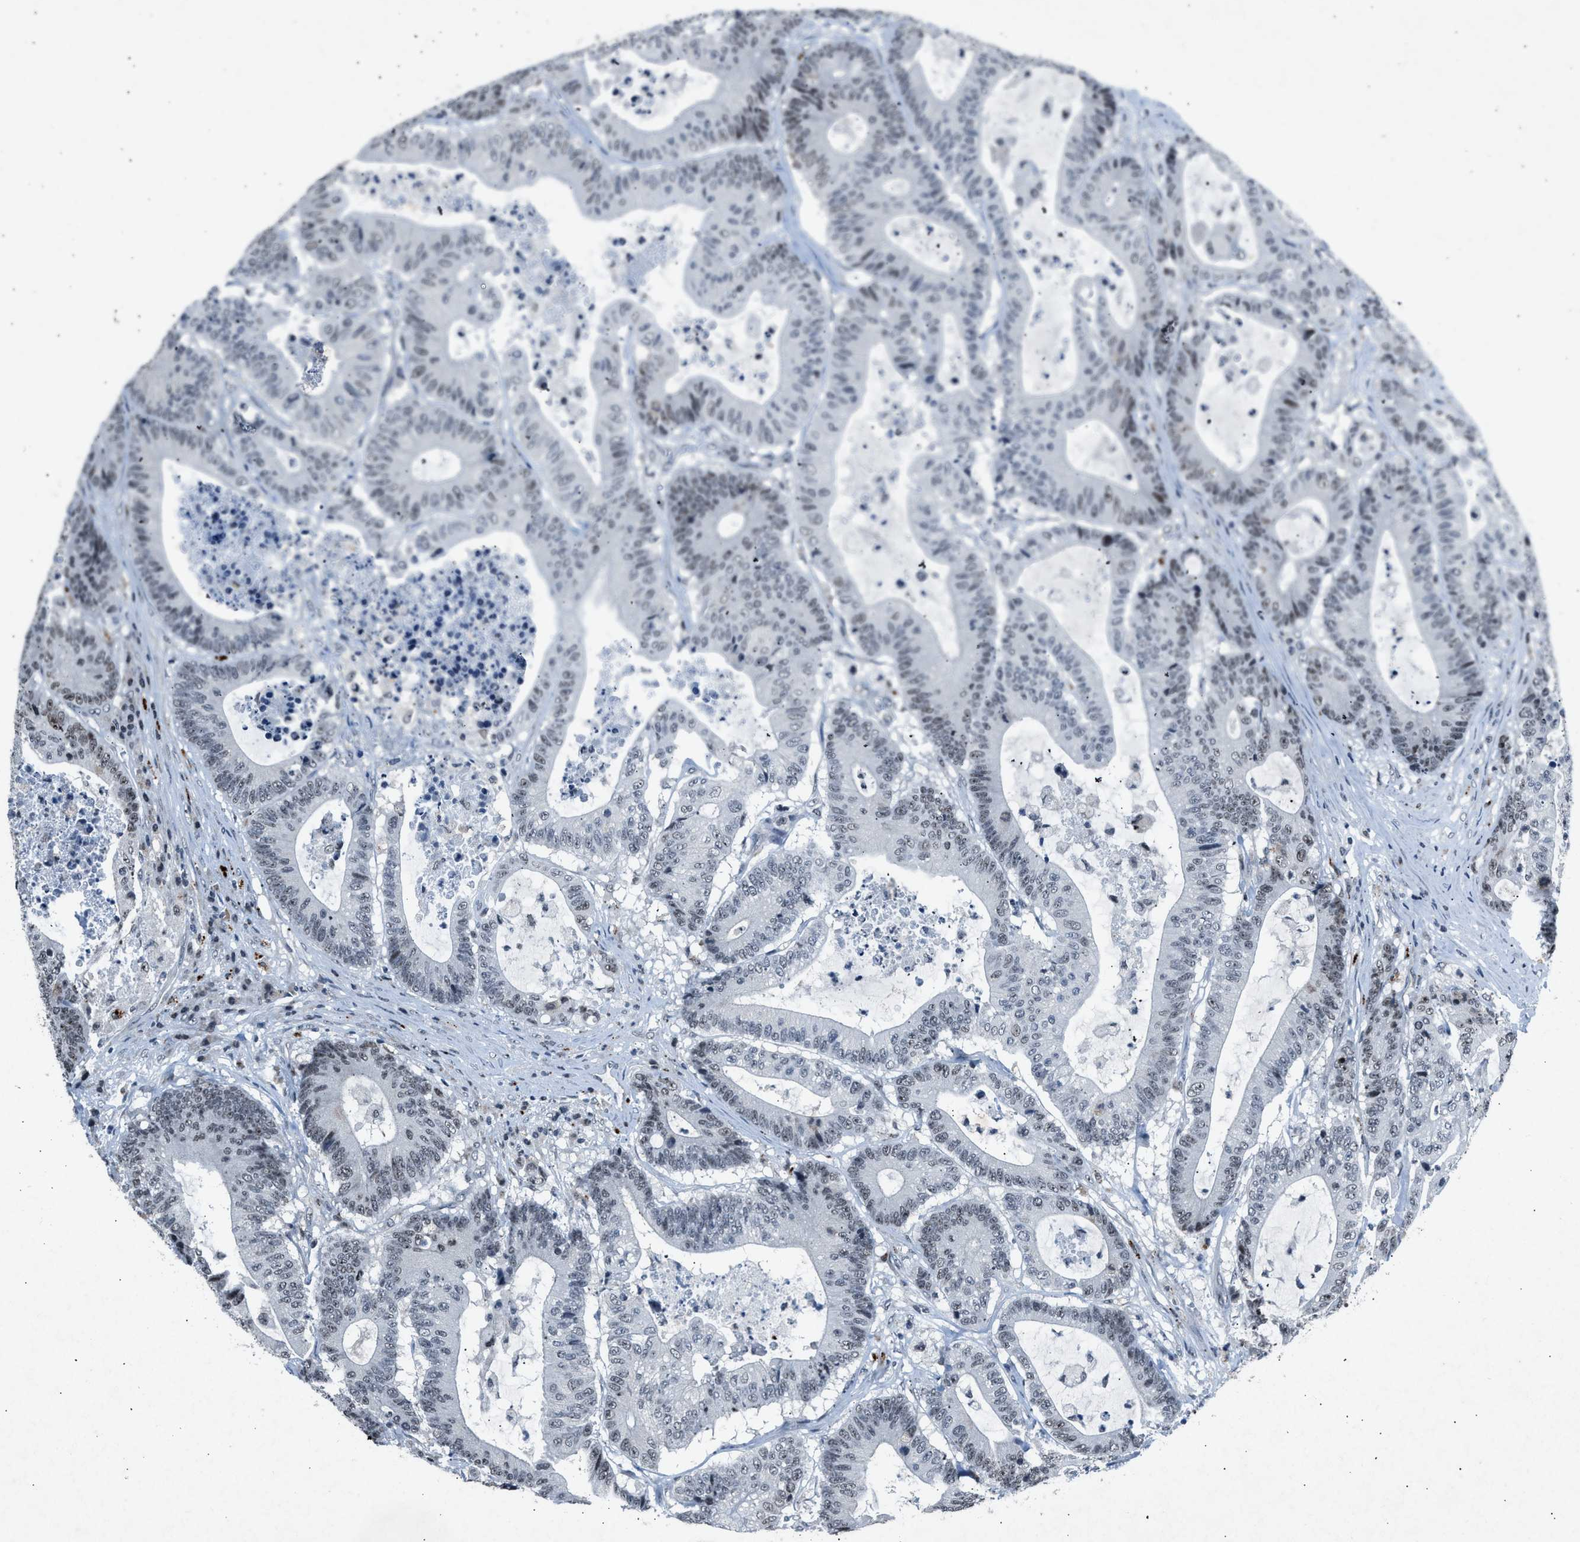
{"staining": {"intensity": "negative", "quantity": "none", "location": "none"}, "tissue": "colorectal cancer", "cell_type": "Tumor cells", "image_type": "cancer", "snomed": [{"axis": "morphology", "description": "Adenocarcinoma, NOS"}, {"axis": "topography", "description": "Colon"}], "caption": "Tumor cells show no significant protein staining in colorectal adenocarcinoma.", "gene": "ADCY1", "patient": {"sex": "female", "age": 84}}